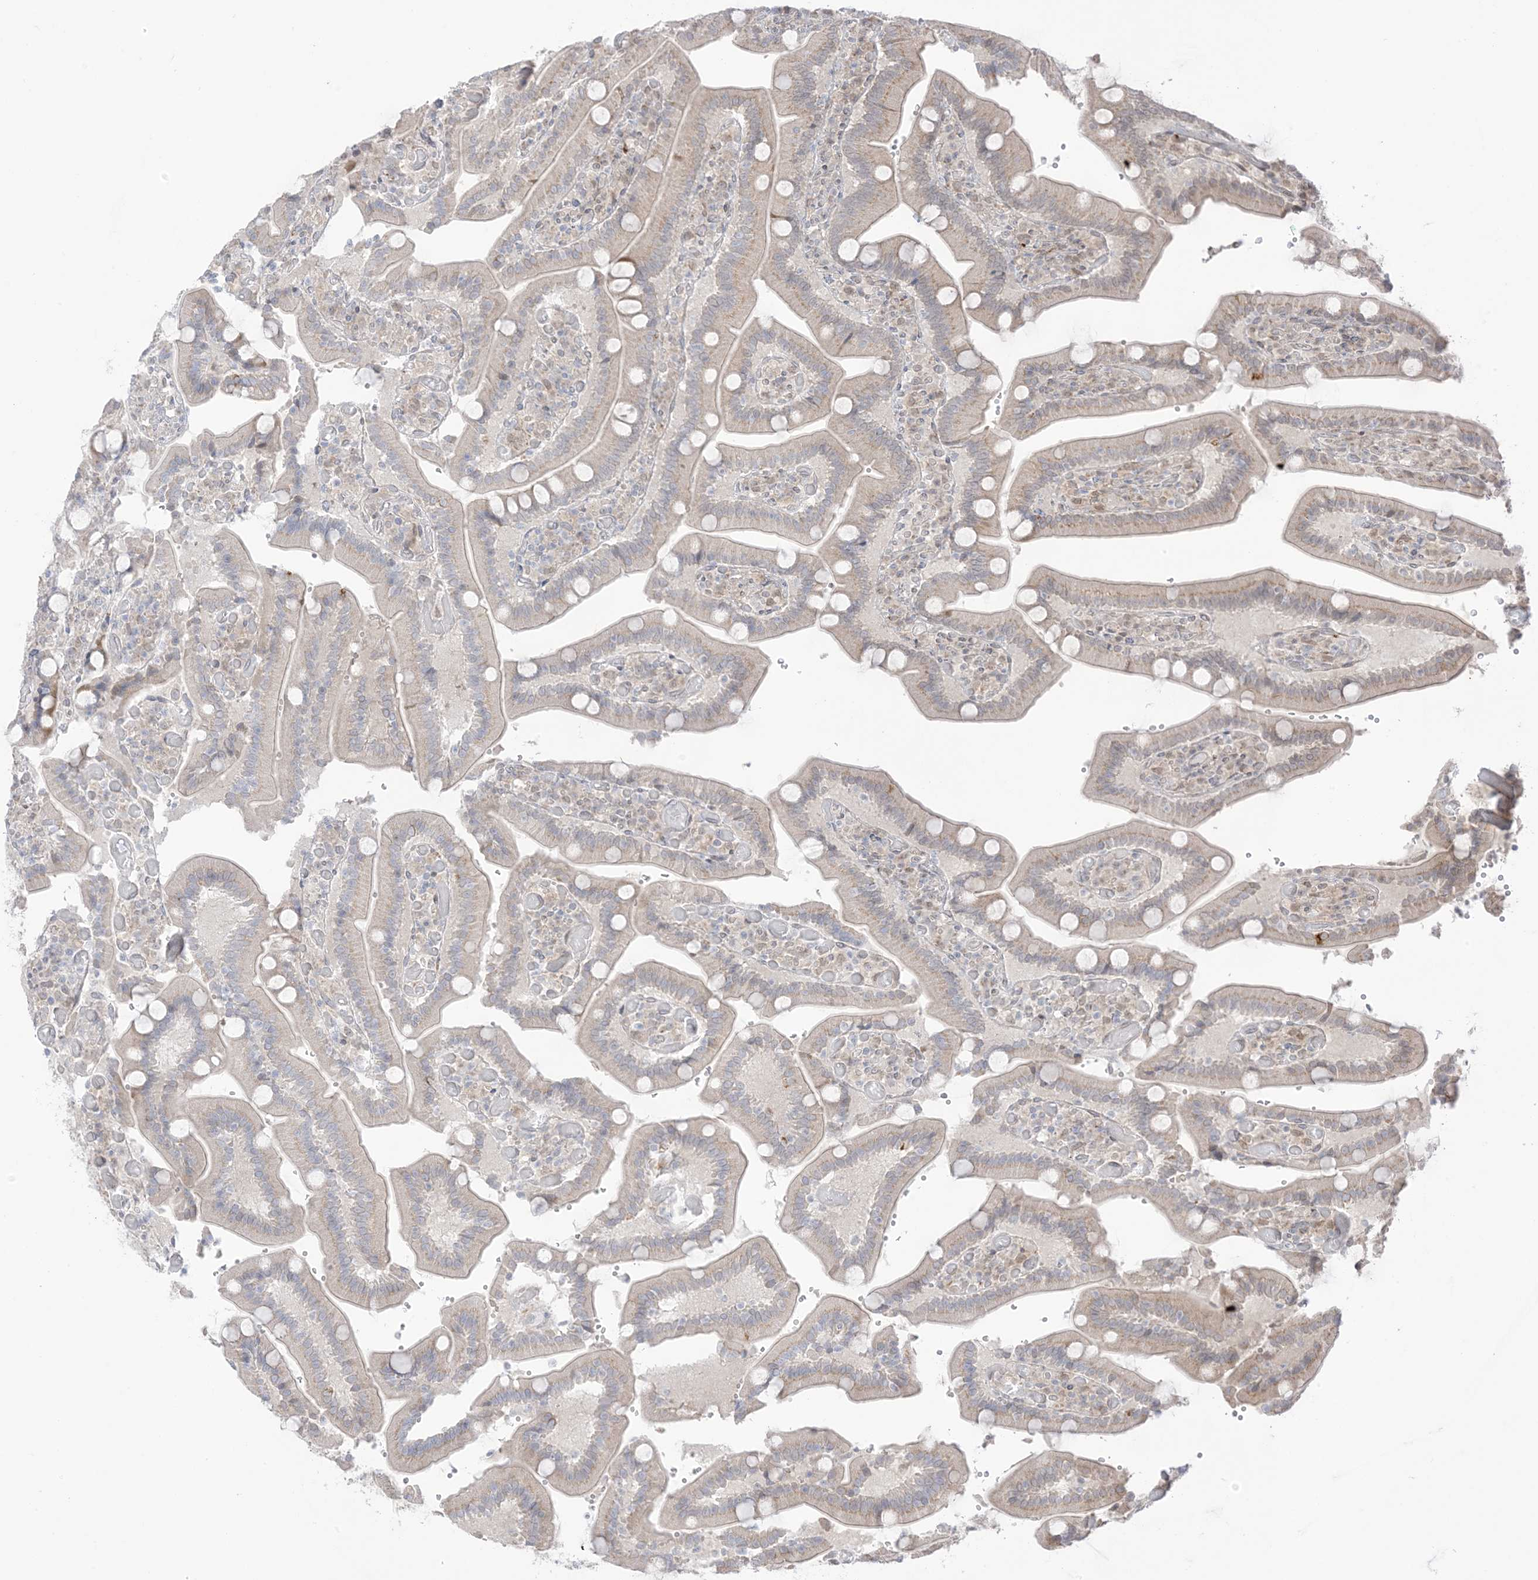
{"staining": {"intensity": "weak", "quantity": ">75%", "location": "cytoplasmic/membranous"}, "tissue": "duodenum", "cell_type": "Glandular cells", "image_type": "normal", "snomed": [{"axis": "morphology", "description": "Normal tissue, NOS"}, {"axis": "topography", "description": "Duodenum"}], "caption": "Immunohistochemical staining of unremarkable human duodenum demonstrates weak cytoplasmic/membranous protein expression in approximately >75% of glandular cells.", "gene": "UBE2E2", "patient": {"sex": "female", "age": 62}}